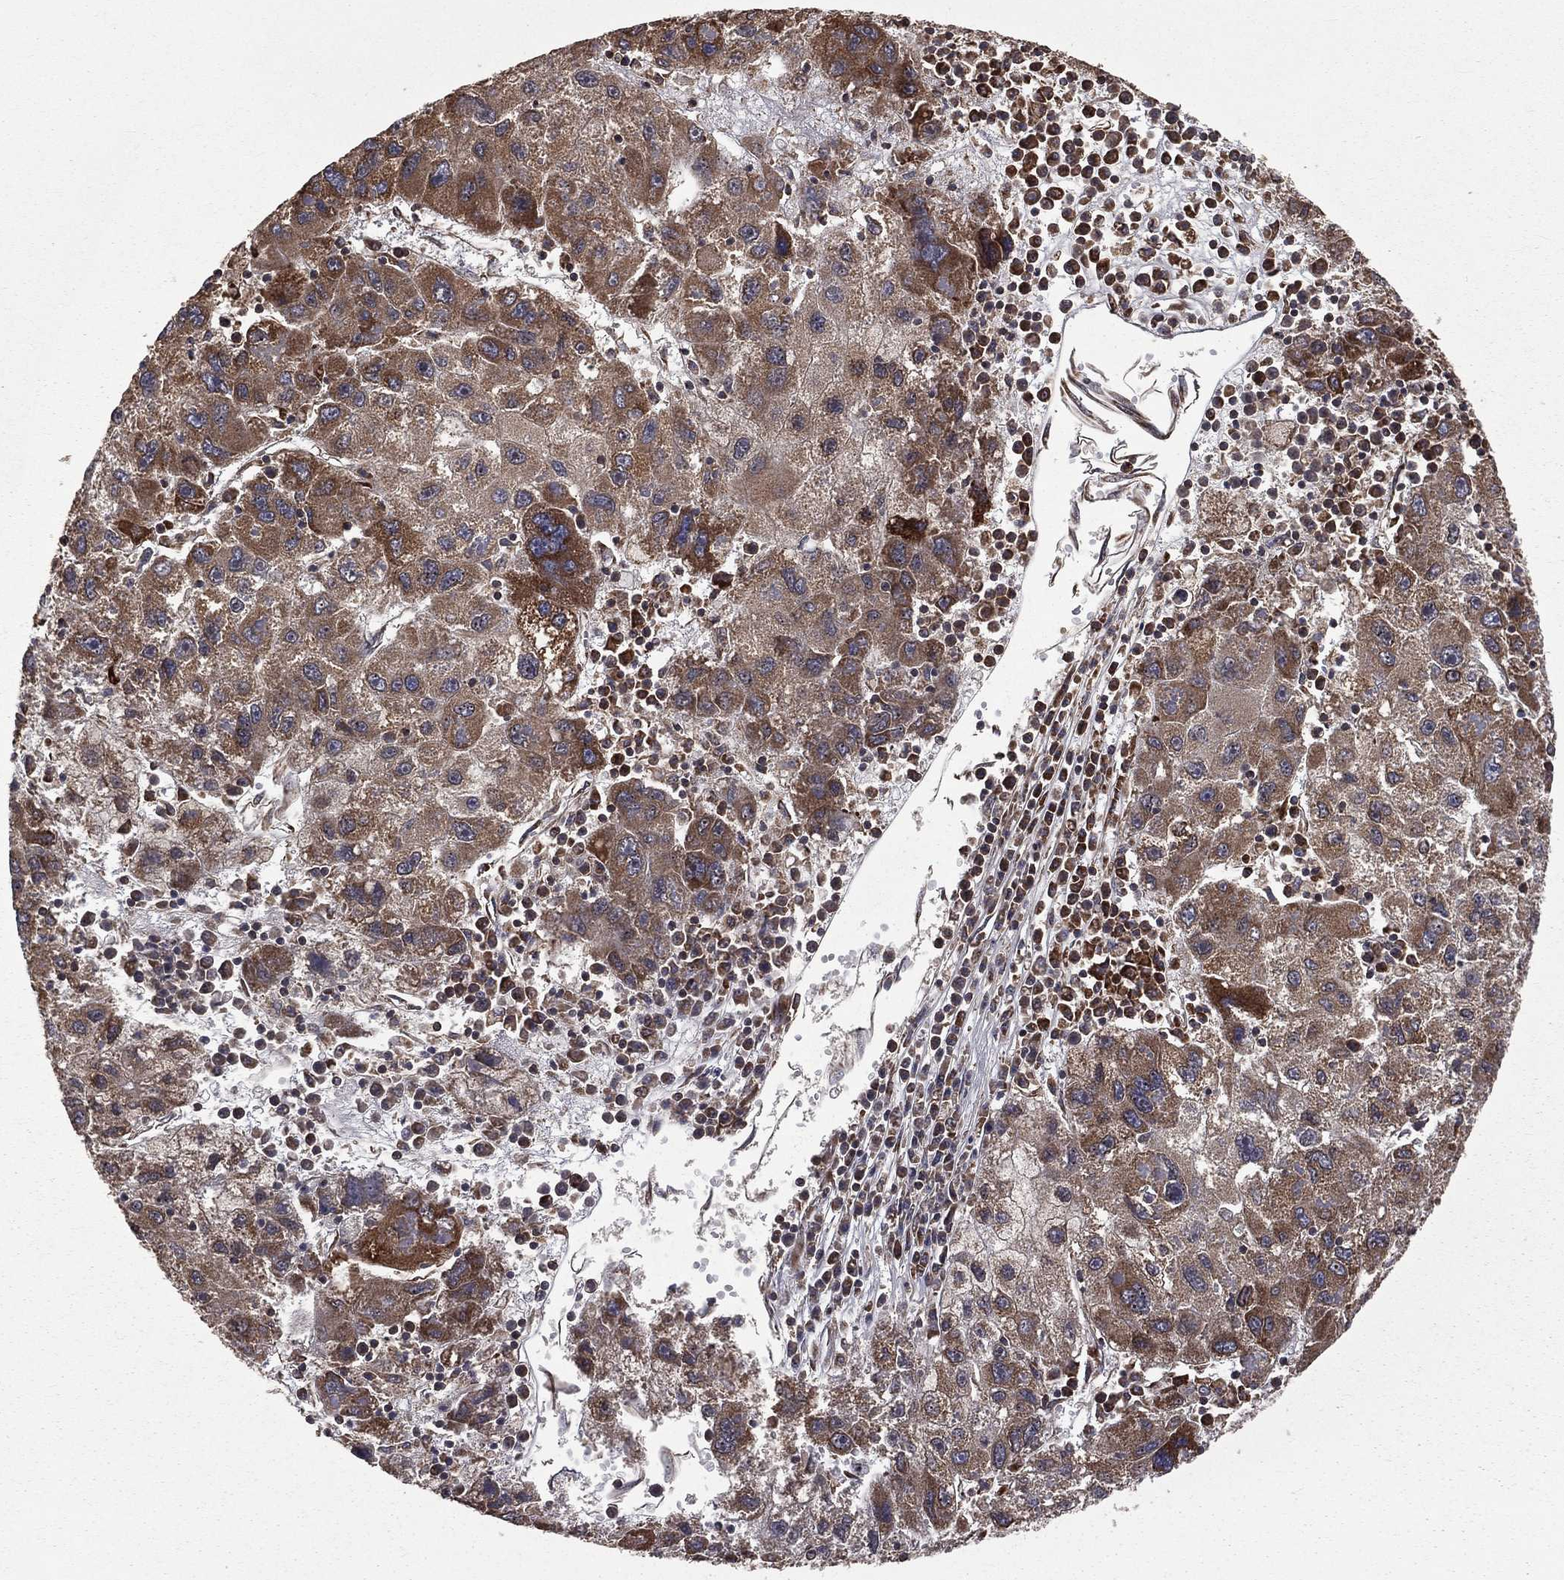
{"staining": {"intensity": "moderate", "quantity": ">75%", "location": "cytoplasmic/membranous"}, "tissue": "liver cancer", "cell_type": "Tumor cells", "image_type": "cancer", "snomed": [{"axis": "morphology", "description": "Carcinoma, Hepatocellular, NOS"}, {"axis": "topography", "description": "Liver"}], "caption": "Protein staining of liver cancer tissue reveals moderate cytoplasmic/membranous expression in about >75% of tumor cells.", "gene": "OLFML1", "patient": {"sex": "male", "age": 75}}